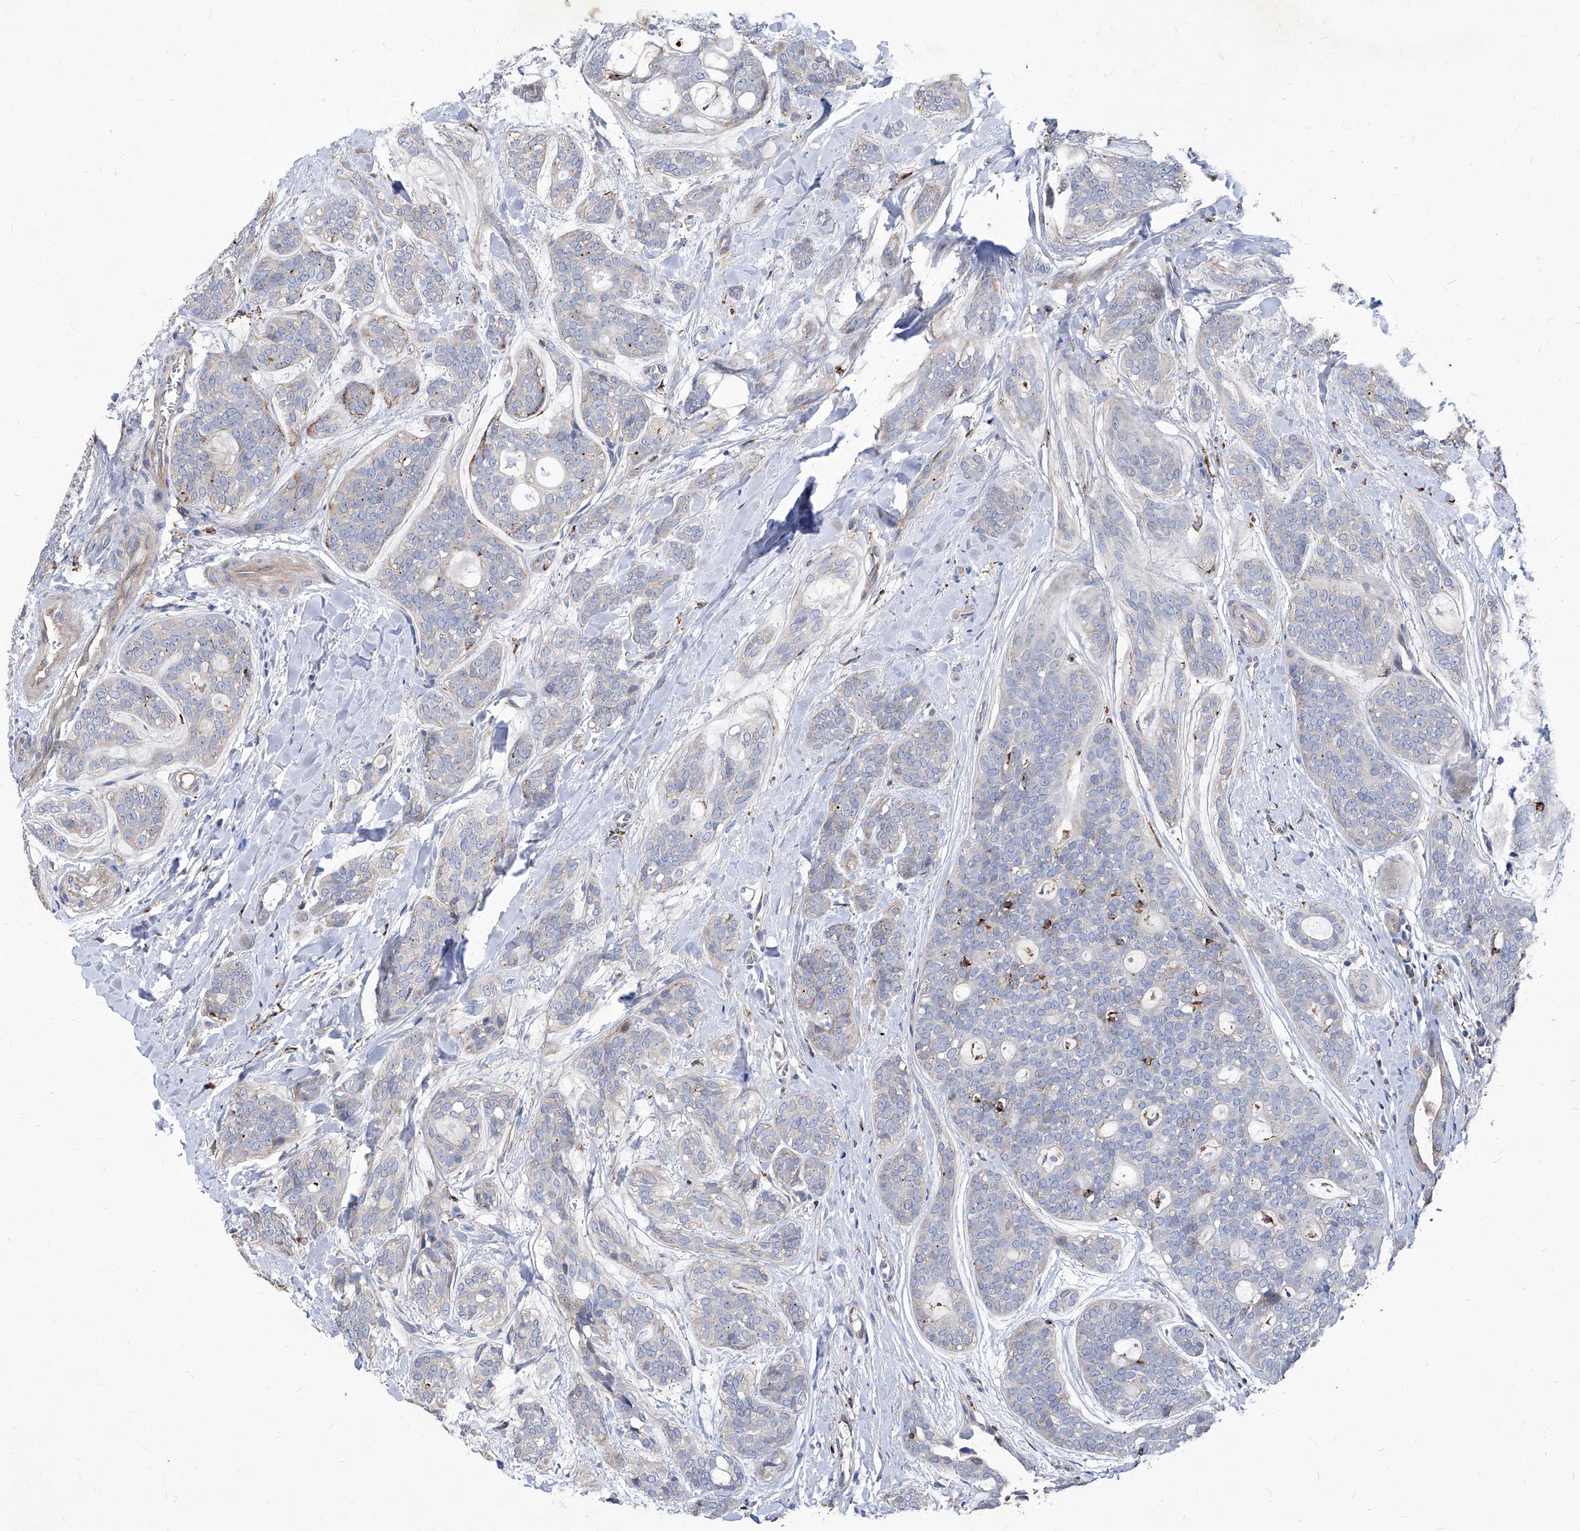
{"staining": {"intensity": "negative", "quantity": "none", "location": "none"}, "tissue": "head and neck cancer", "cell_type": "Tumor cells", "image_type": "cancer", "snomed": [{"axis": "morphology", "description": "Adenocarcinoma, NOS"}, {"axis": "topography", "description": "Head-Neck"}], "caption": "This is a photomicrograph of IHC staining of head and neck cancer (adenocarcinoma), which shows no staining in tumor cells.", "gene": "UBOX5", "patient": {"sex": "male", "age": 66}}